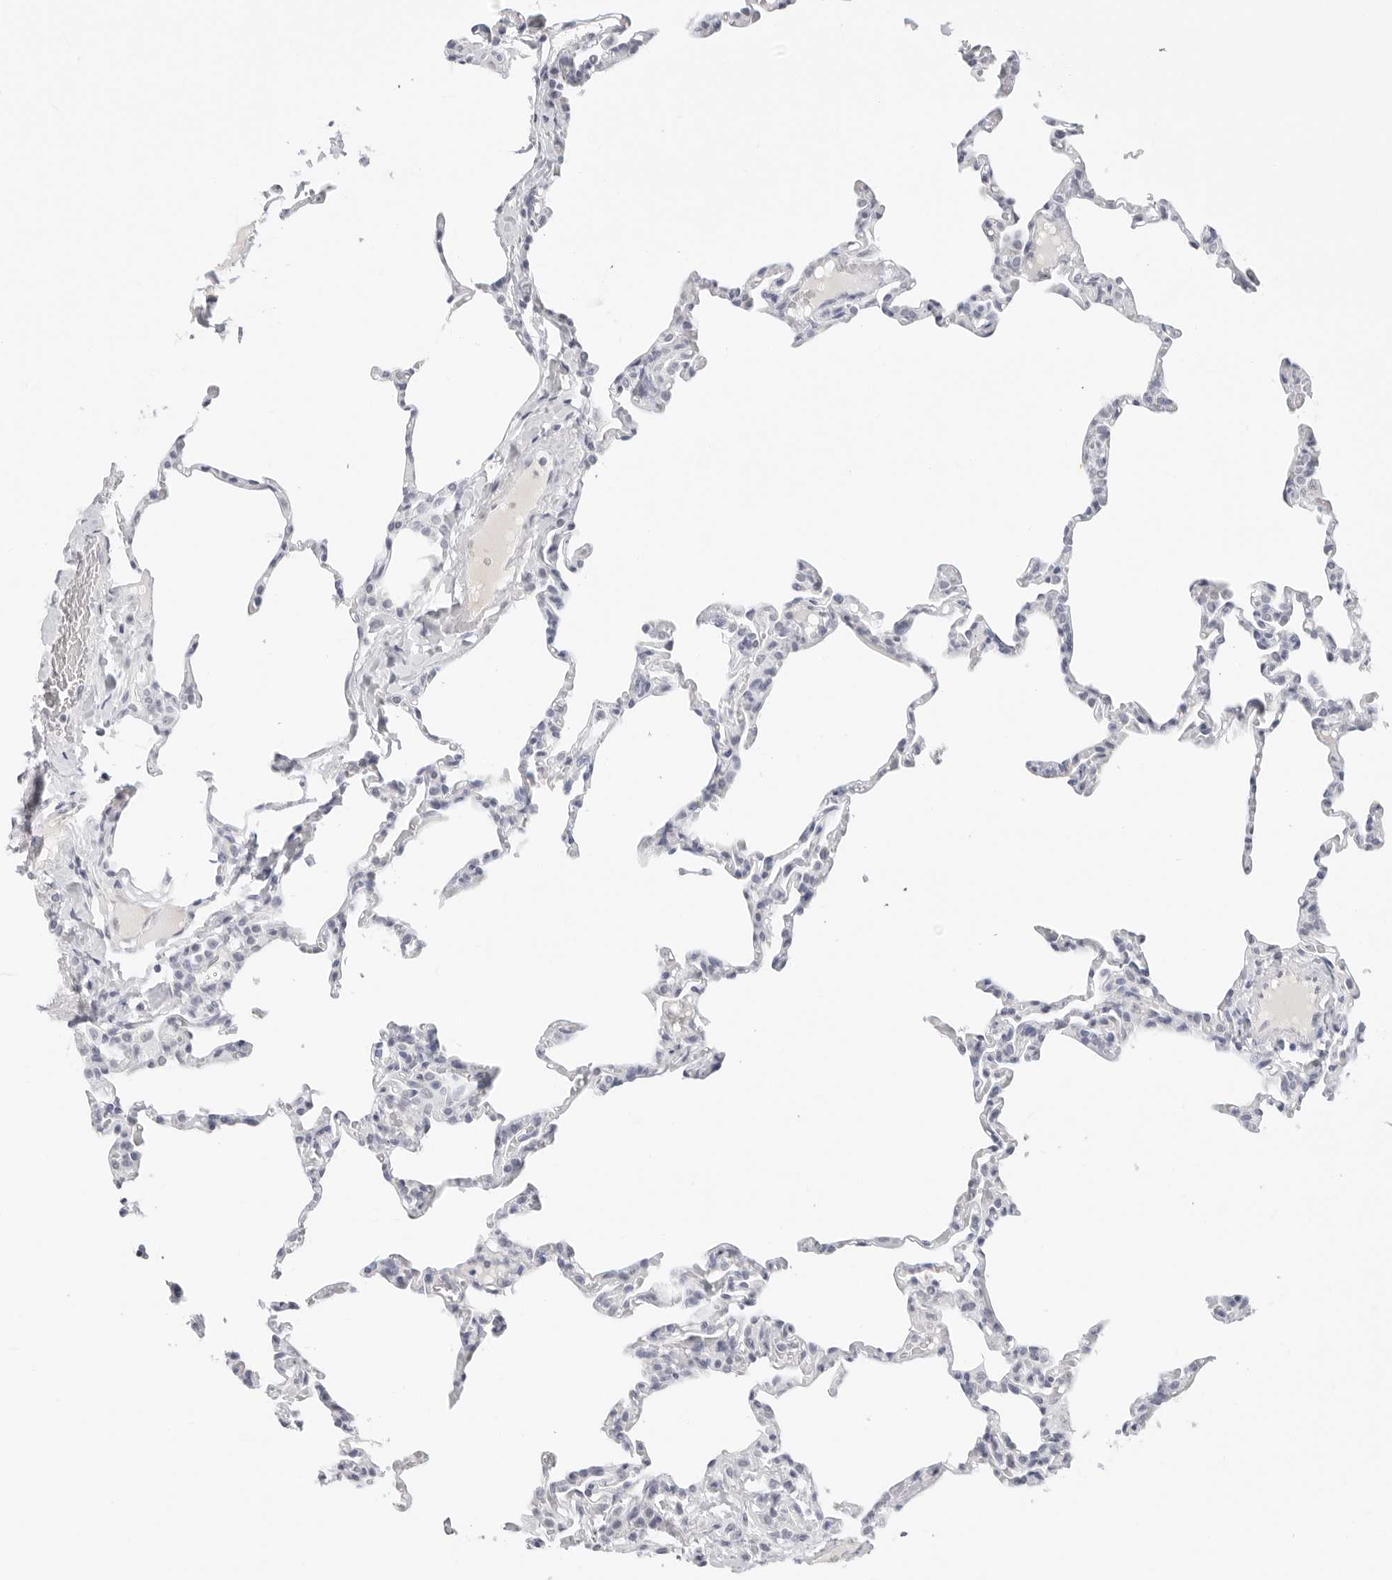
{"staining": {"intensity": "negative", "quantity": "none", "location": "none"}, "tissue": "lung", "cell_type": "Alveolar cells", "image_type": "normal", "snomed": [{"axis": "morphology", "description": "Normal tissue, NOS"}, {"axis": "topography", "description": "Lung"}], "caption": "IHC histopathology image of unremarkable lung: lung stained with DAB (3,3'-diaminobenzidine) reveals no significant protein positivity in alveolar cells.", "gene": "EDN2", "patient": {"sex": "male", "age": 20}}